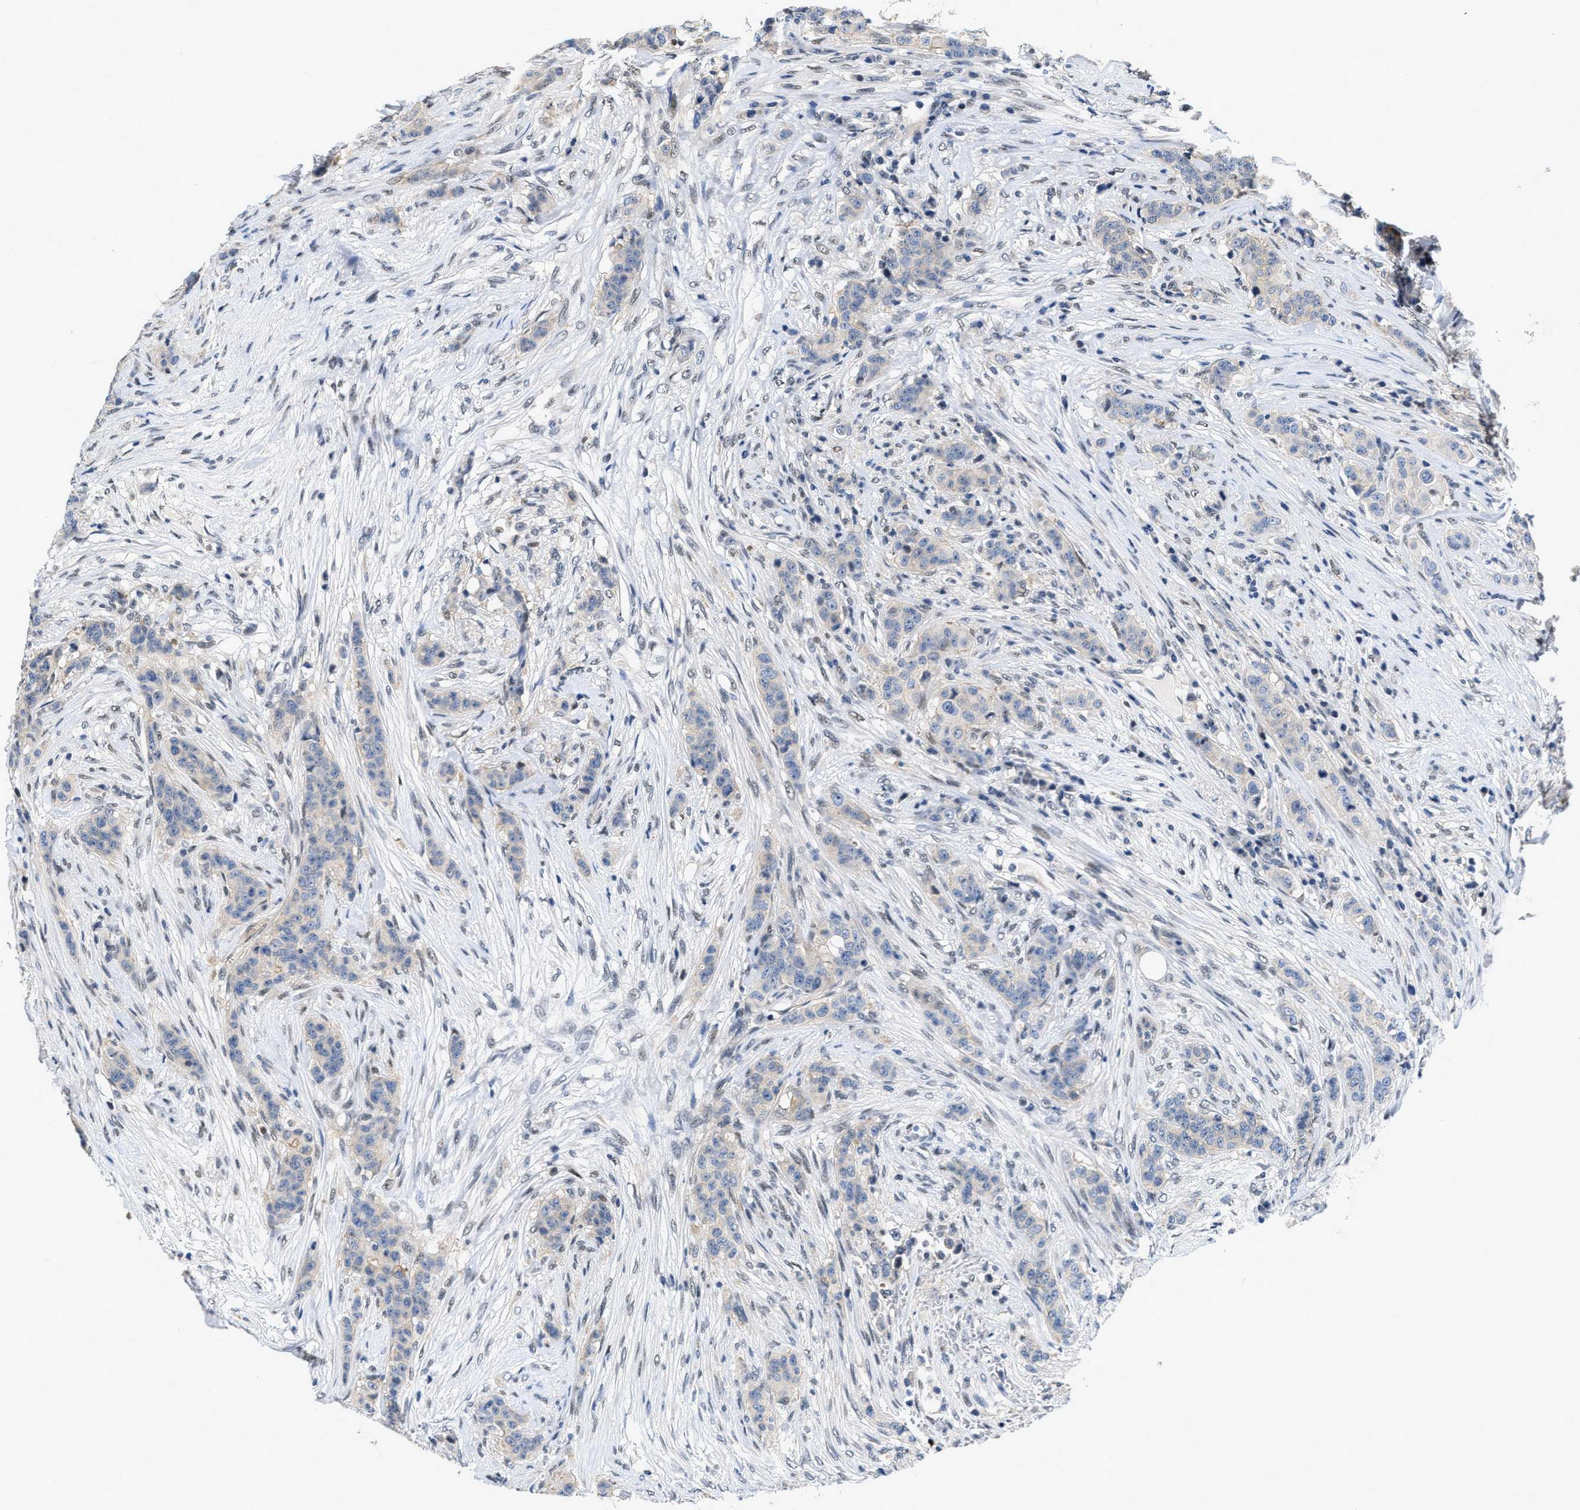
{"staining": {"intensity": "negative", "quantity": "none", "location": "none"}, "tissue": "breast cancer", "cell_type": "Tumor cells", "image_type": "cancer", "snomed": [{"axis": "morphology", "description": "Normal tissue, NOS"}, {"axis": "morphology", "description": "Duct carcinoma"}, {"axis": "topography", "description": "Breast"}], "caption": "Tumor cells are negative for brown protein staining in breast cancer.", "gene": "VIP", "patient": {"sex": "female", "age": 40}}